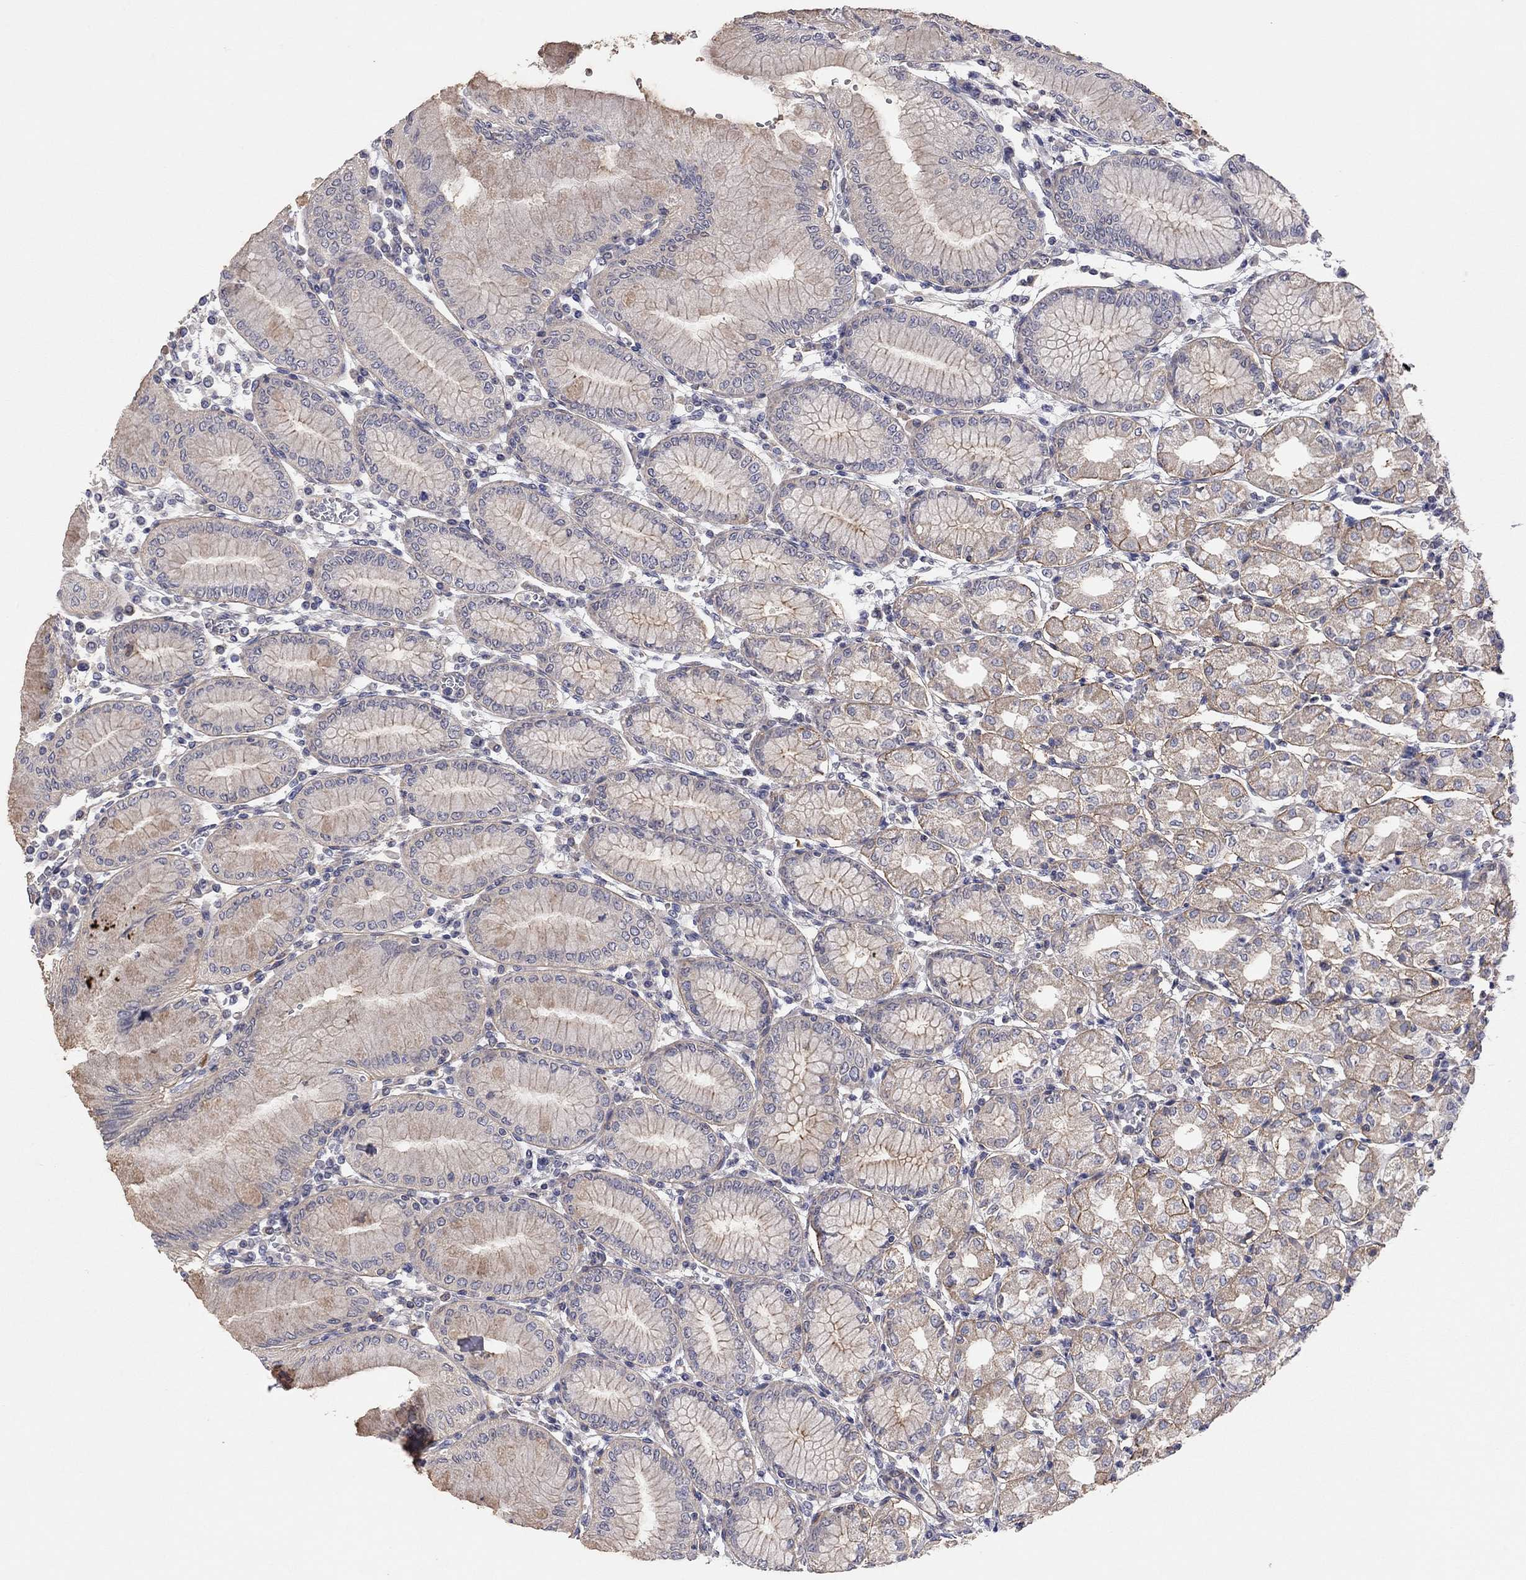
{"staining": {"intensity": "moderate", "quantity": "<25%", "location": "cytoplasmic/membranous"}, "tissue": "stomach", "cell_type": "Glandular cells", "image_type": "normal", "snomed": [{"axis": "morphology", "description": "Normal tissue, NOS"}, {"axis": "topography", "description": "Skeletal muscle"}, {"axis": "topography", "description": "Stomach"}], "caption": "A brown stain labels moderate cytoplasmic/membranous staining of a protein in glandular cells of benign human stomach. (Stains: DAB (3,3'-diaminobenzidine) in brown, nuclei in blue, Microscopy: brightfield microscopy at high magnification).", "gene": "KCNB1", "patient": {"sex": "female", "age": 57}}